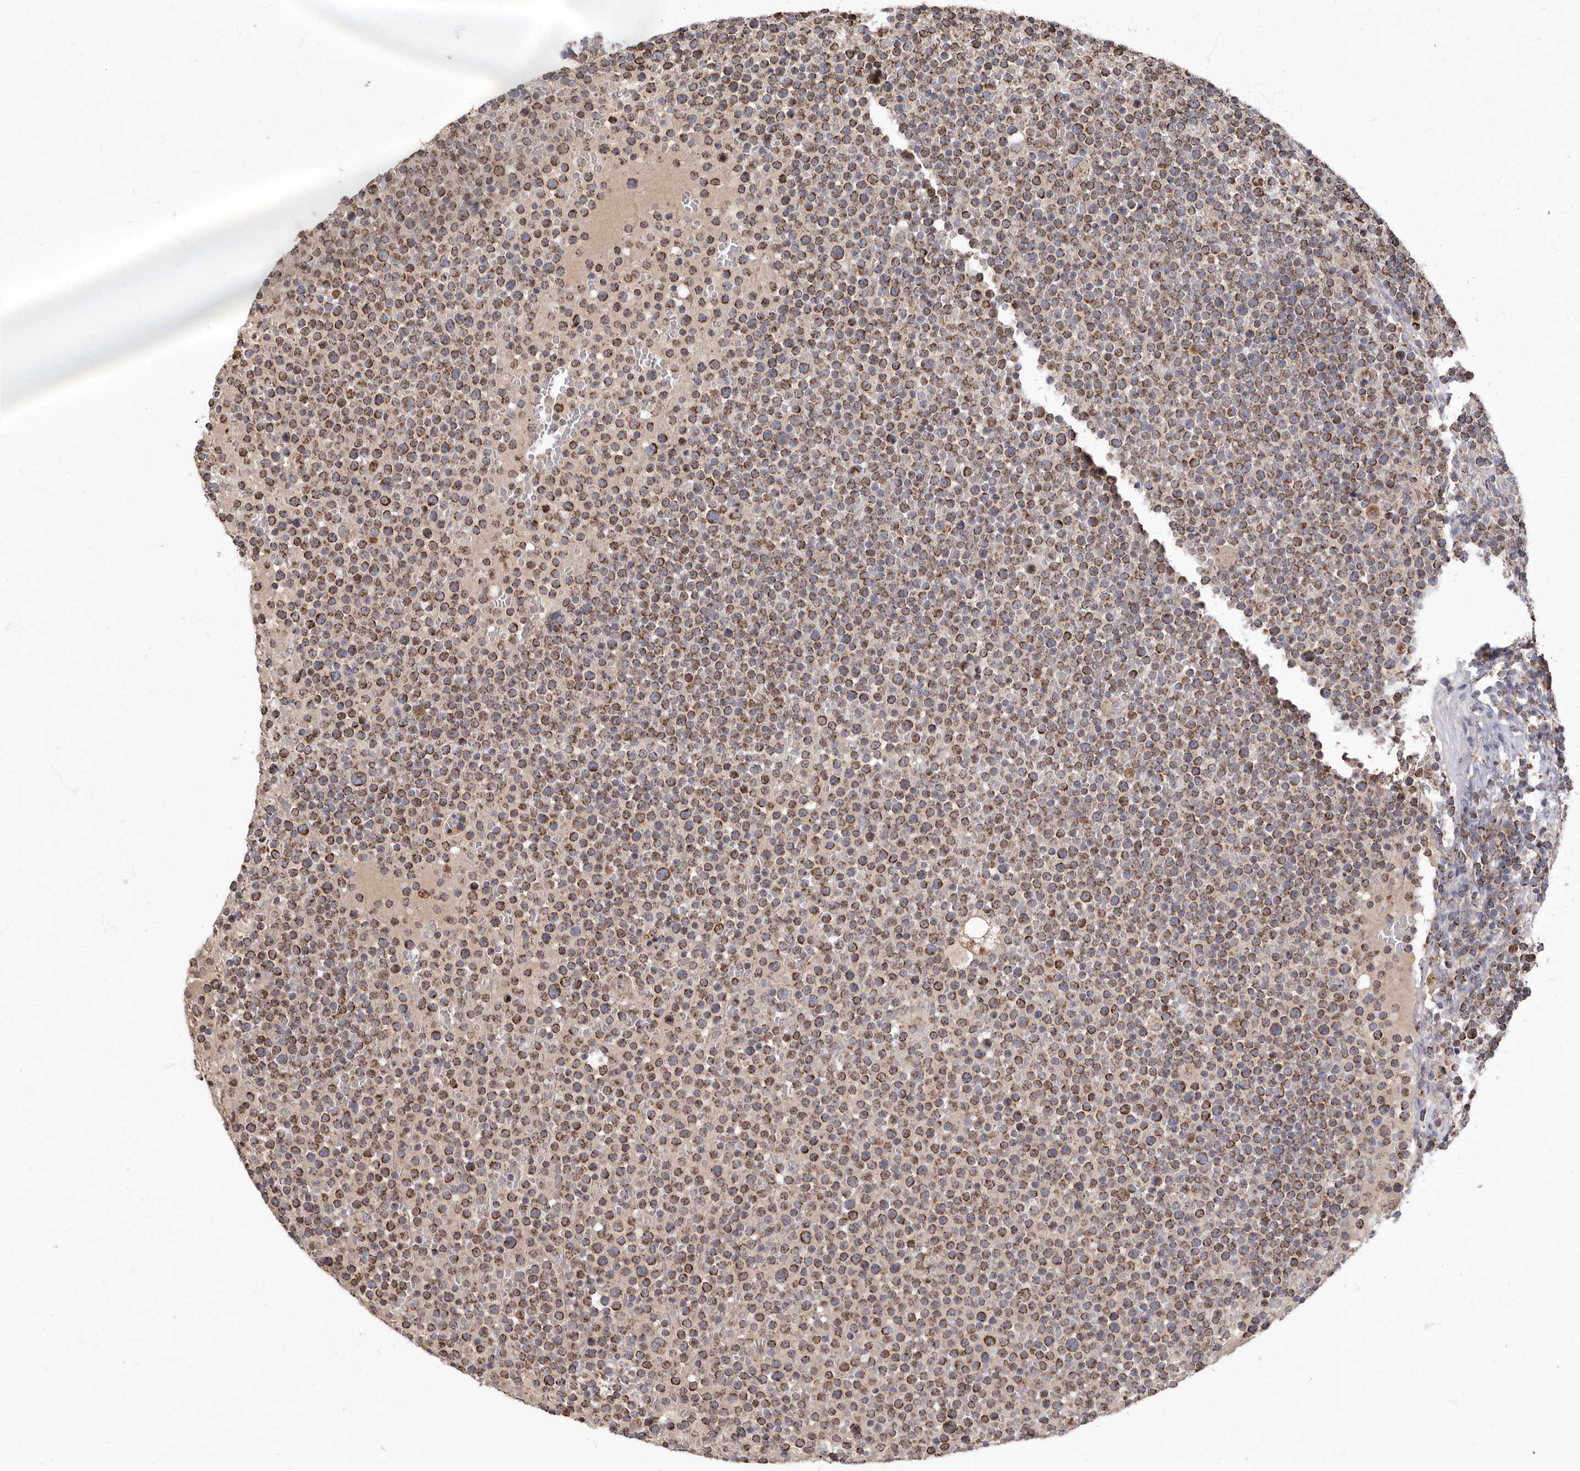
{"staining": {"intensity": "moderate", "quantity": ">75%", "location": "cytoplasmic/membranous"}, "tissue": "lymphoma", "cell_type": "Tumor cells", "image_type": "cancer", "snomed": [{"axis": "morphology", "description": "Malignant lymphoma, non-Hodgkin's type, High grade"}, {"axis": "topography", "description": "Lymph node"}], "caption": "The histopathology image demonstrates a brown stain indicating the presence of a protein in the cytoplasmic/membranous of tumor cells in lymphoma. Immunohistochemistry (ihc) stains the protein in brown and the nuclei are stained blue.", "gene": "KIF26B", "patient": {"sex": "male", "age": 61}}